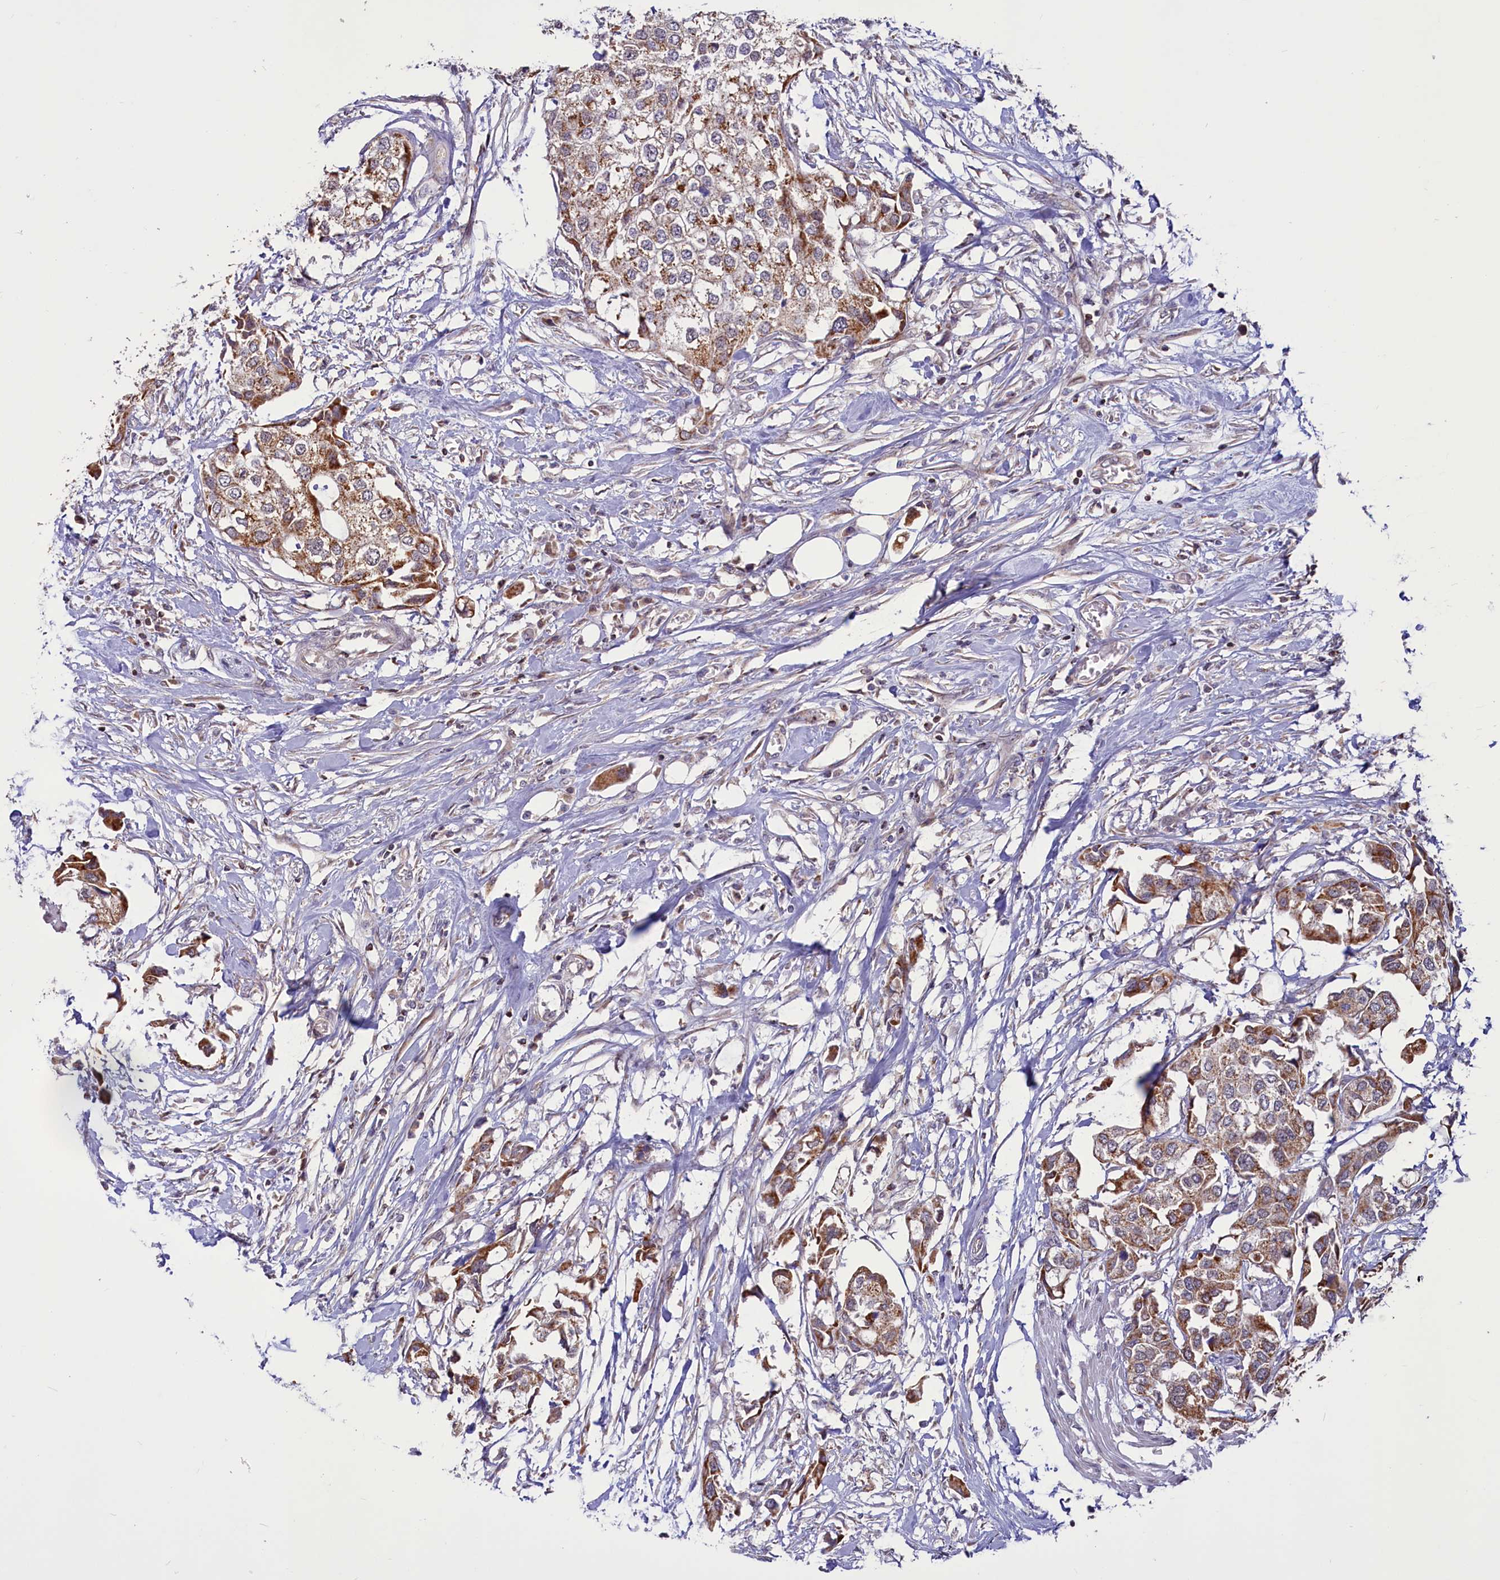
{"staining": {"intensity": "moderate", "quantity": ">75%", "location": "cytoplasmic/membranous"}, "tissue": "urothelial cancer", "cell_type": "Tumor cells", "image_type": "cancer", "snomed": [{"axis": "morphology", "description": "Urothelial carcinoma, High grade"}, {"axis": "topography", "description": "Urinary bladder"}], "caption": "The histopathology image displays immunohistochemical staining of urothelial carcinoma (high-grade). There is moderate cytoplasmic/membranous expression is identified in about >75% of tumor cells.", "gene": "PHC3", "patient": {"sex": "male", "age": 64}}